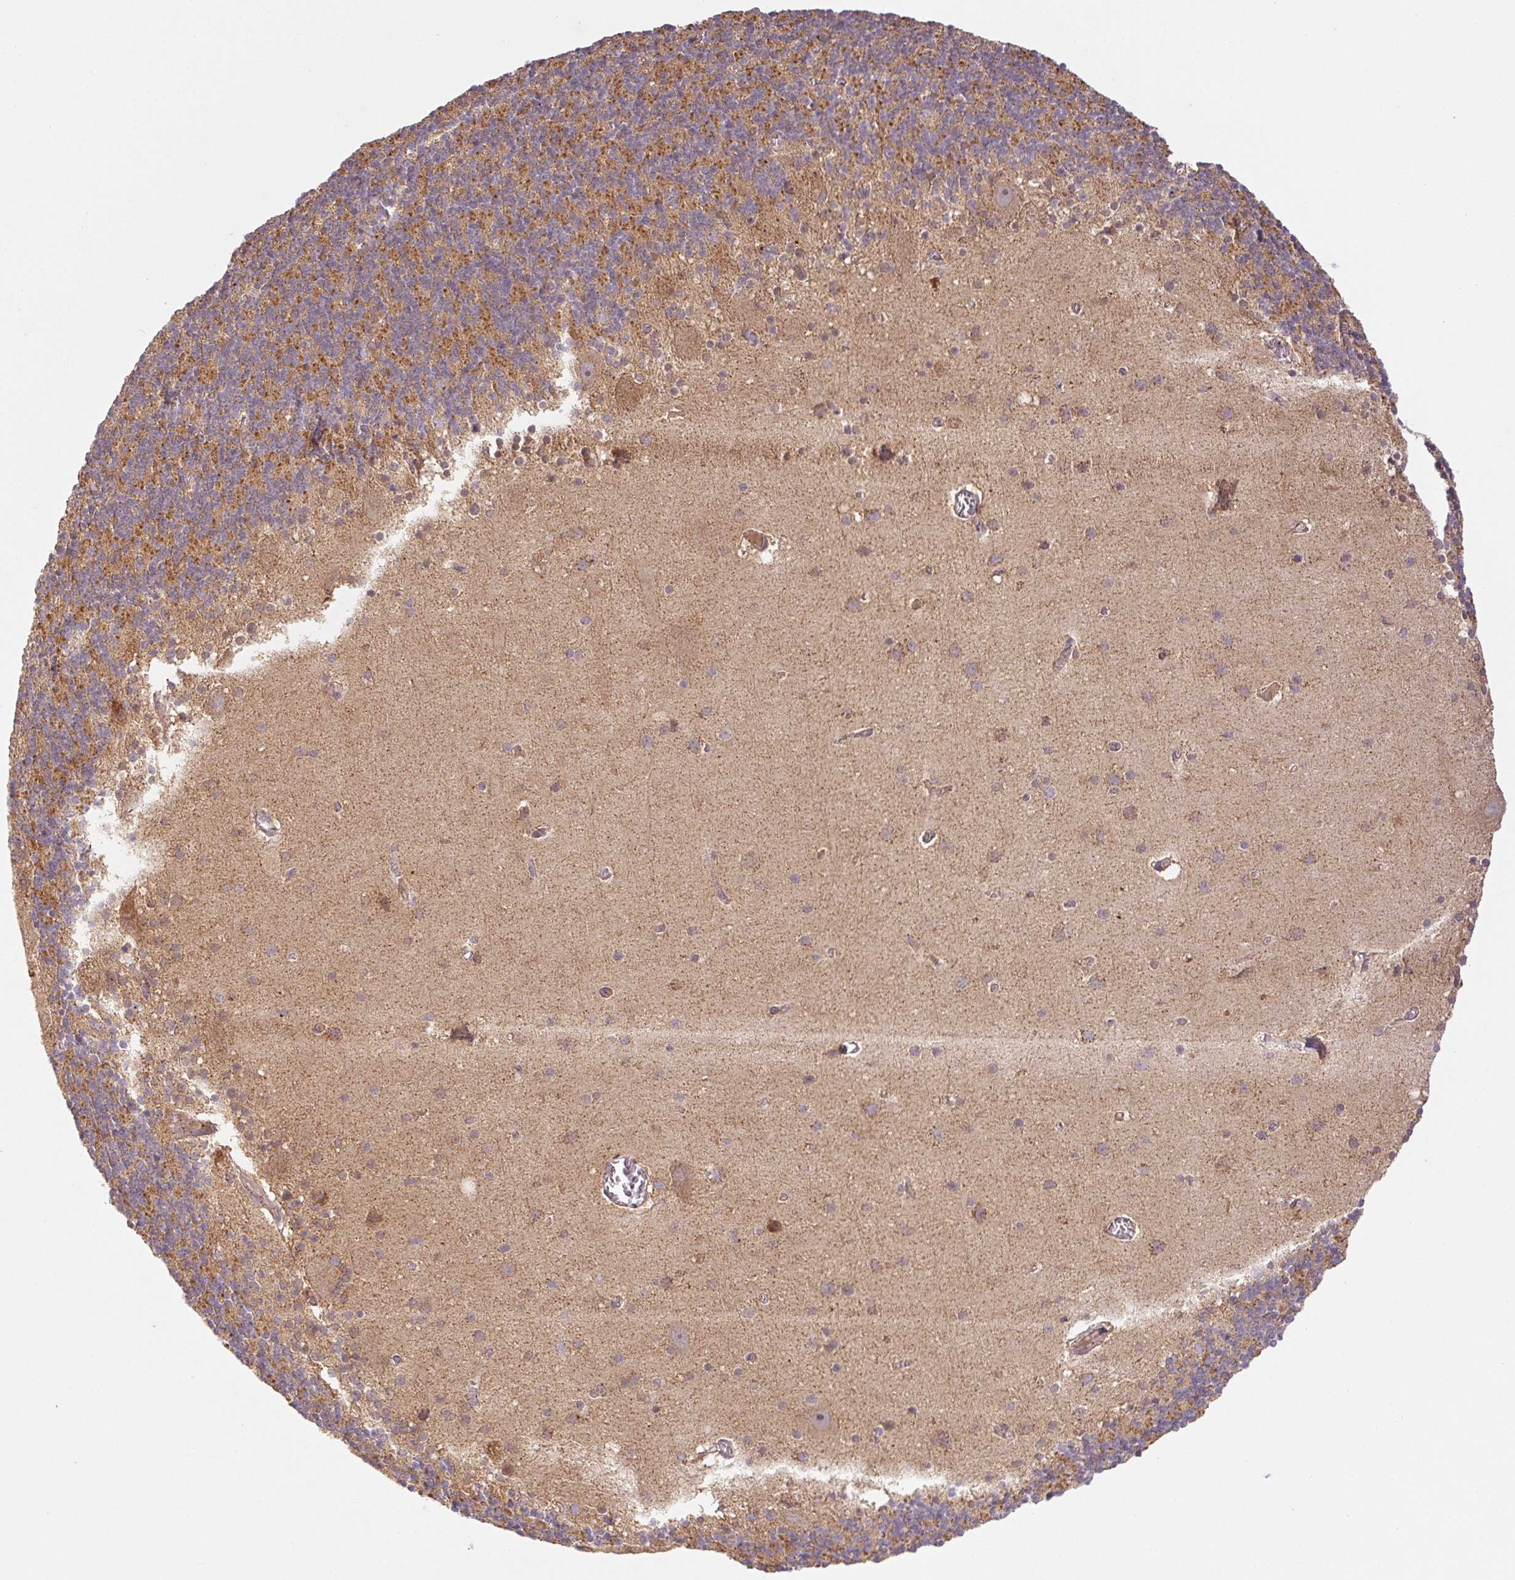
{"staining": {"intensity": "moderate", "quantity": "25%-75%", "location": "cytoplasmic/membranous"}, "tissue": "cerebellum", "cell_type": "Cells in granular layer", "image_type": "normal", "snomed": [{"axis": "morphology", "description": "Normal tissue, NOS"}, {"axis": "topography", "description": "Cerebellum"}], "caption": "This image shows immunohistochemistry staining of normal human cerebellum, with medium moderate cytoplasmic/membranous staining in about 25%-75% of cells in granular layer.", "gene": "MTHFD1L", "patient": {"sex": "male", "age": 70}}